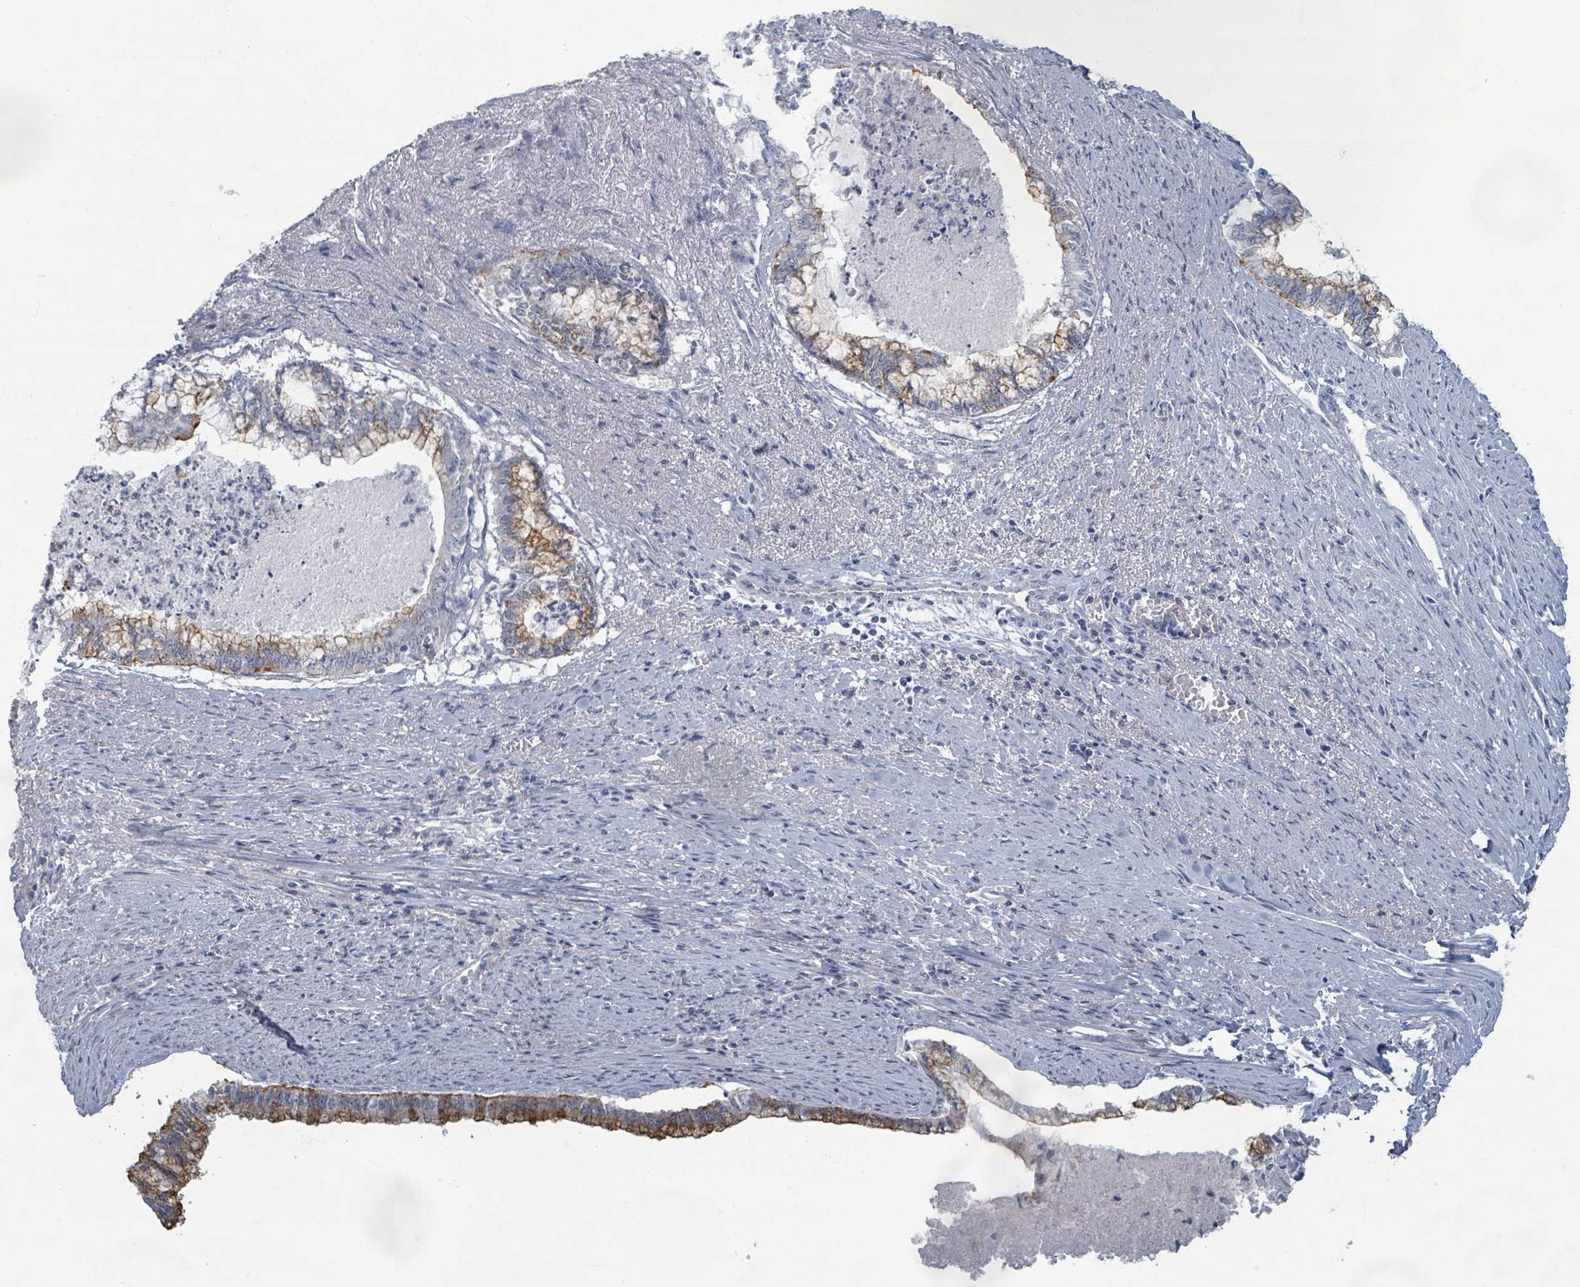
{"staining": {"intensity": "moderate", "quantity": "25%-75%", "location": "cytoplasmic/membranous"}, "tissue": "endometrial cancer", "cell_type": "Tumor cells", "image_type": "cancer", "snomed": [{"axis": "morphology", "description": "Adenocarcinoma, NOS"}, {"axis": "topography", "description": "Endometrium"}], "caption": "This is a micrograph of immunohistochemistry staining of endometrial cancer (adenocarcinoma), which shows moderate positivity in the cytoplasmic/membranous of tumor cells.", "gene": "WNT11", "patient": {"sex": "female", "age": 79}}